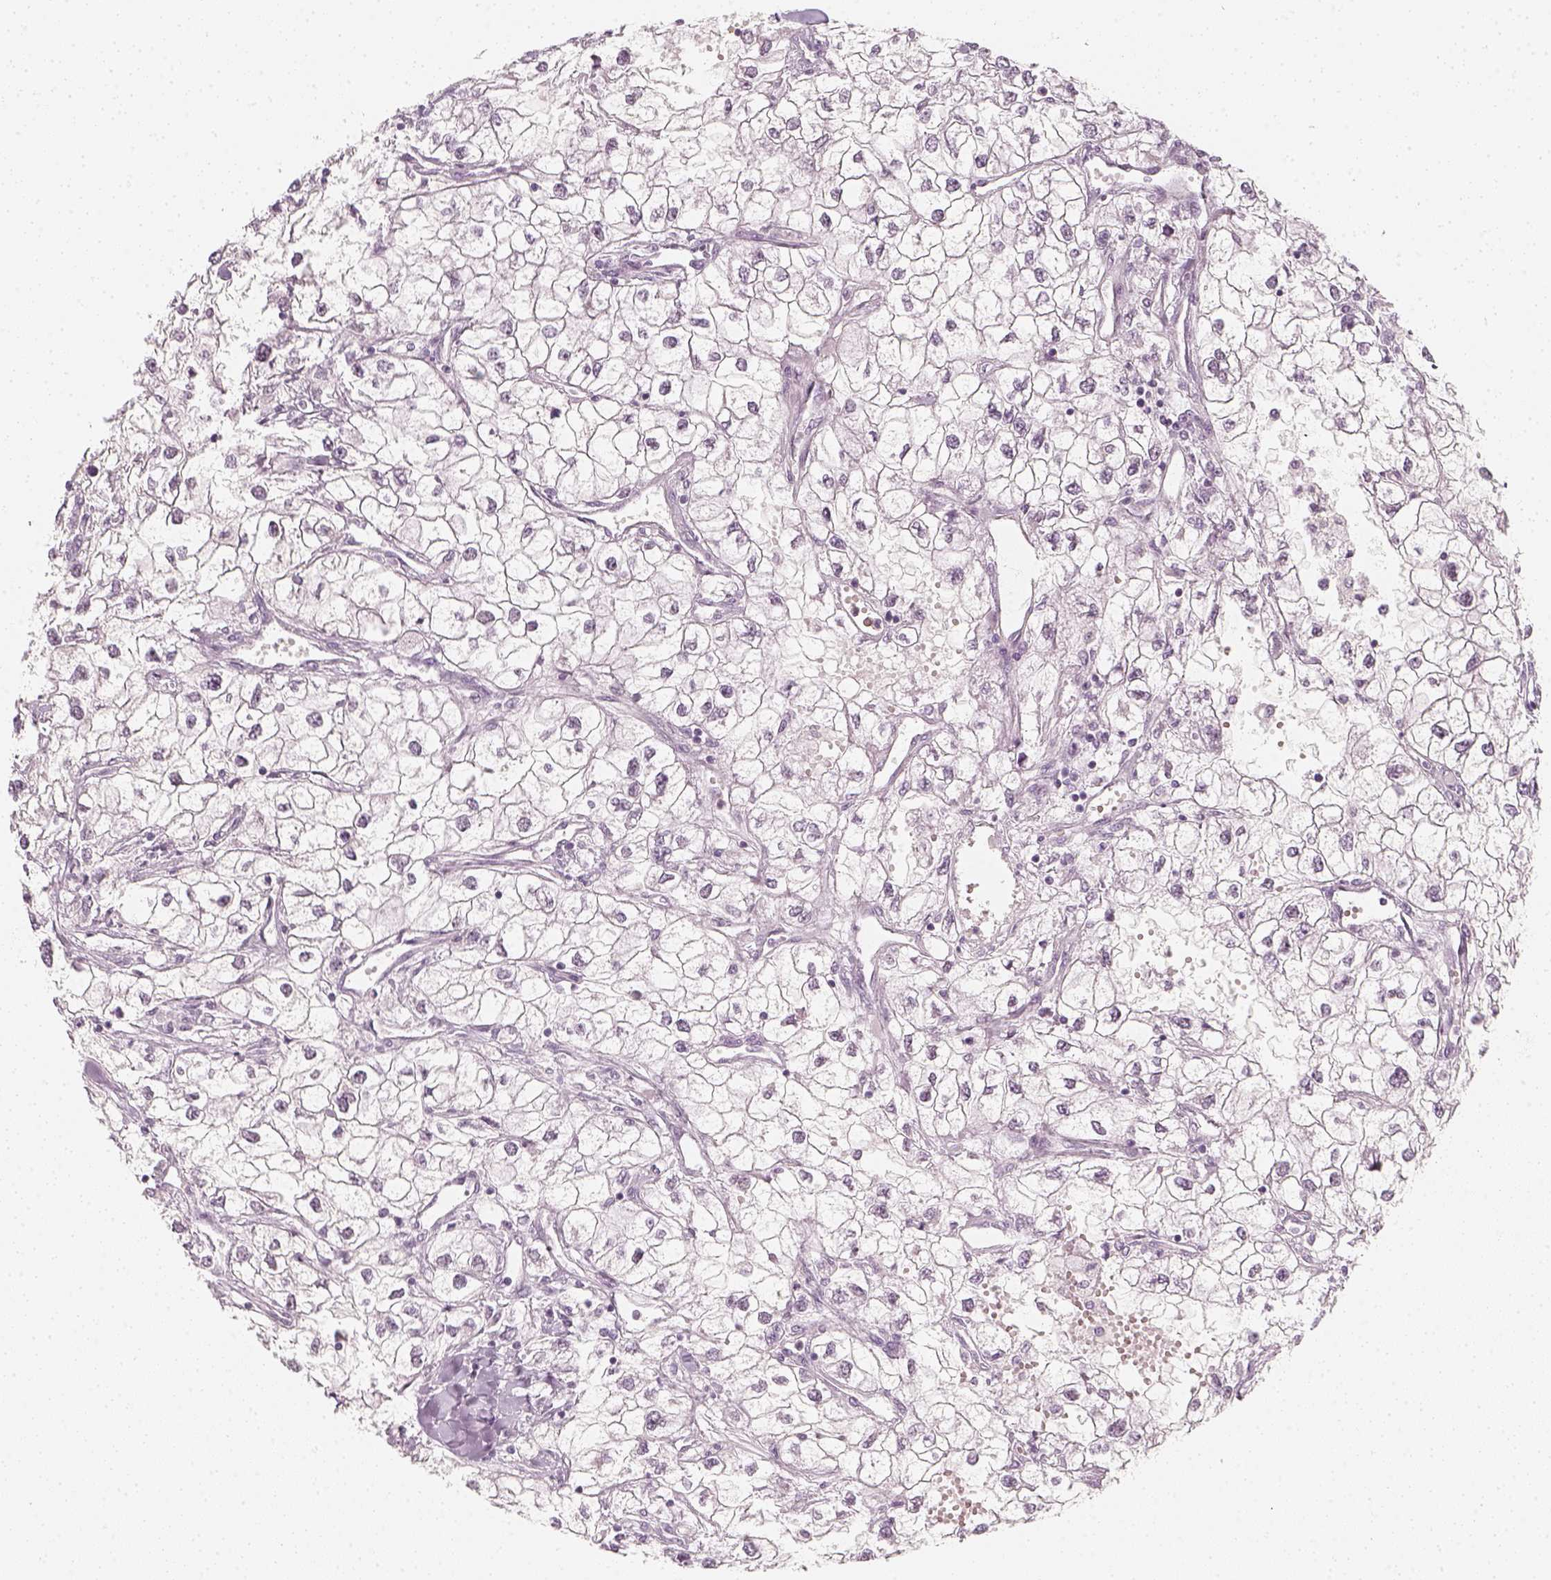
{"staining": {"intensity": "negative", "quantity": "none", "location": "none"}, "tissue": "renal cancer", "cell_type": "Tumor cells", "image_type": "cancer", "snomed": [{"axis": "morphology", "description": "Adenocarcinoma, NOS"}, {"axis": "topography", "description": "Kidney"}], "caption": "Renal cancer stained for a protein using immunohistochemistry (IHC) demonstrates no positivity tumor cells.", "gene": "KRTAP2-1", "patient": {"sex": "male", "age": 59}}